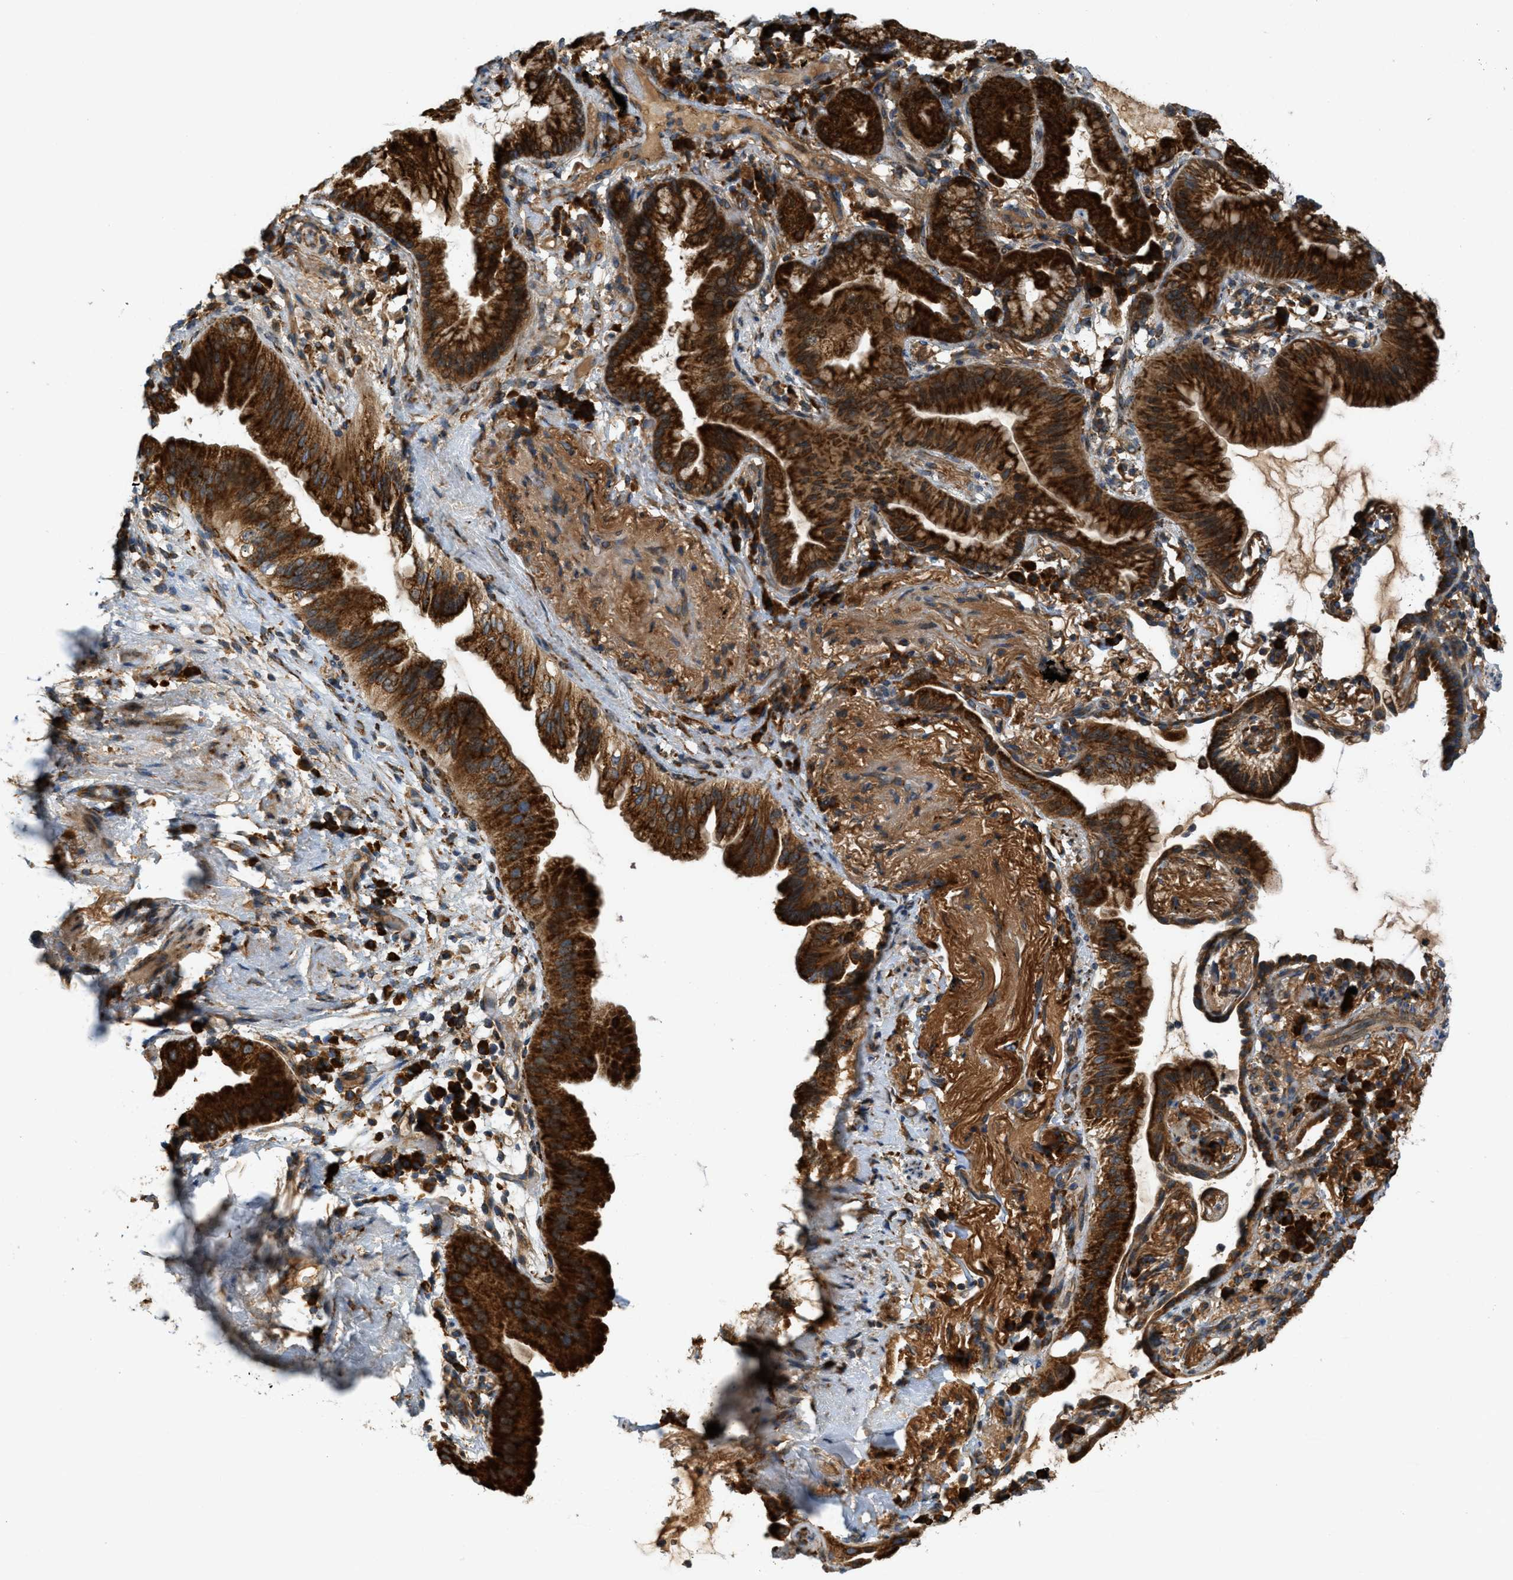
{"staining": {"intensity": "strong", "quantity": ">75%", "location": "cytoplasmic/membranous"}, "tissue": "lung cancer", "cell_type": "Tumor cells", "image_type": "cancer", "snomed": [{"axis": "morphology", "description": "Normal tissue, NOS"}, {"axis": "morphology", "description": "Adenocarcinoma, NOS"}, {"axis": "topography", "description": "Bronchus"}, {"axis": "topography", "description": "Lung"}], "caption": "About >75% of tumor cells in lung cancer (adenocarcinoma) exhibit strong cytoplasmic/membranous protein expression as visualized by brown immunohistochemical staining.", "gene": "PCDH18", "patient": {"sex": "female", "age": 70}}